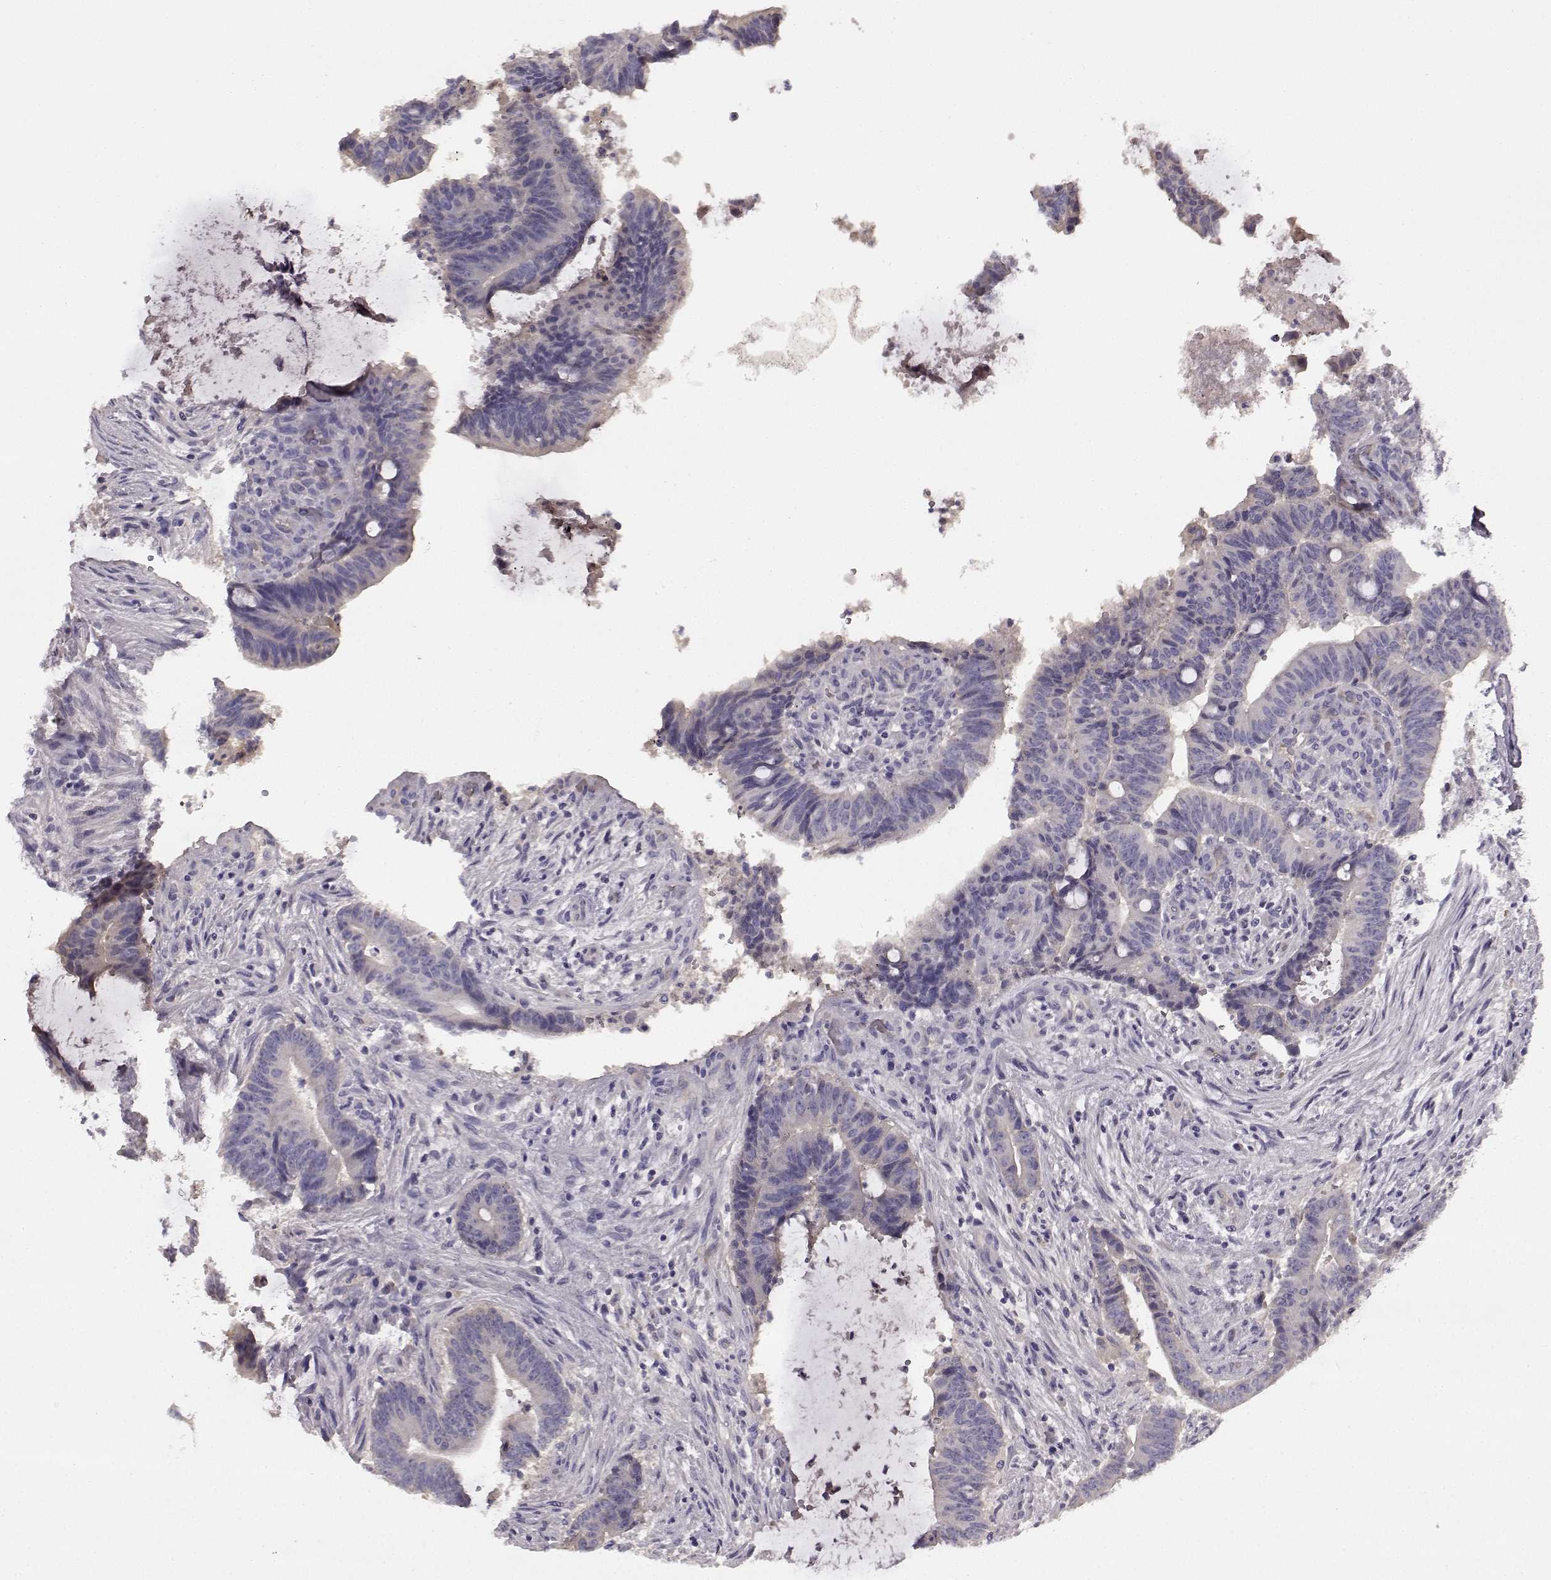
{"staining": {"intensity": "negative", "quantity": "none", "location": "none"}, "tissue": "colorectal cancer", "cell_type": "Tumor cells", "image_type": "cancer", "snomed": [{"axis": "morphology", "description": "Adenocarcinoma, NOS"}, {"axis": "topography", "description": "Colon"}], "caption": "This is an immunohistochemistry histopathology image of colorectal adenocarcinoma. There is no positivity in tumor cells.", "gene": "KRT85", "patient": {"sex": "female", "age": 43}}